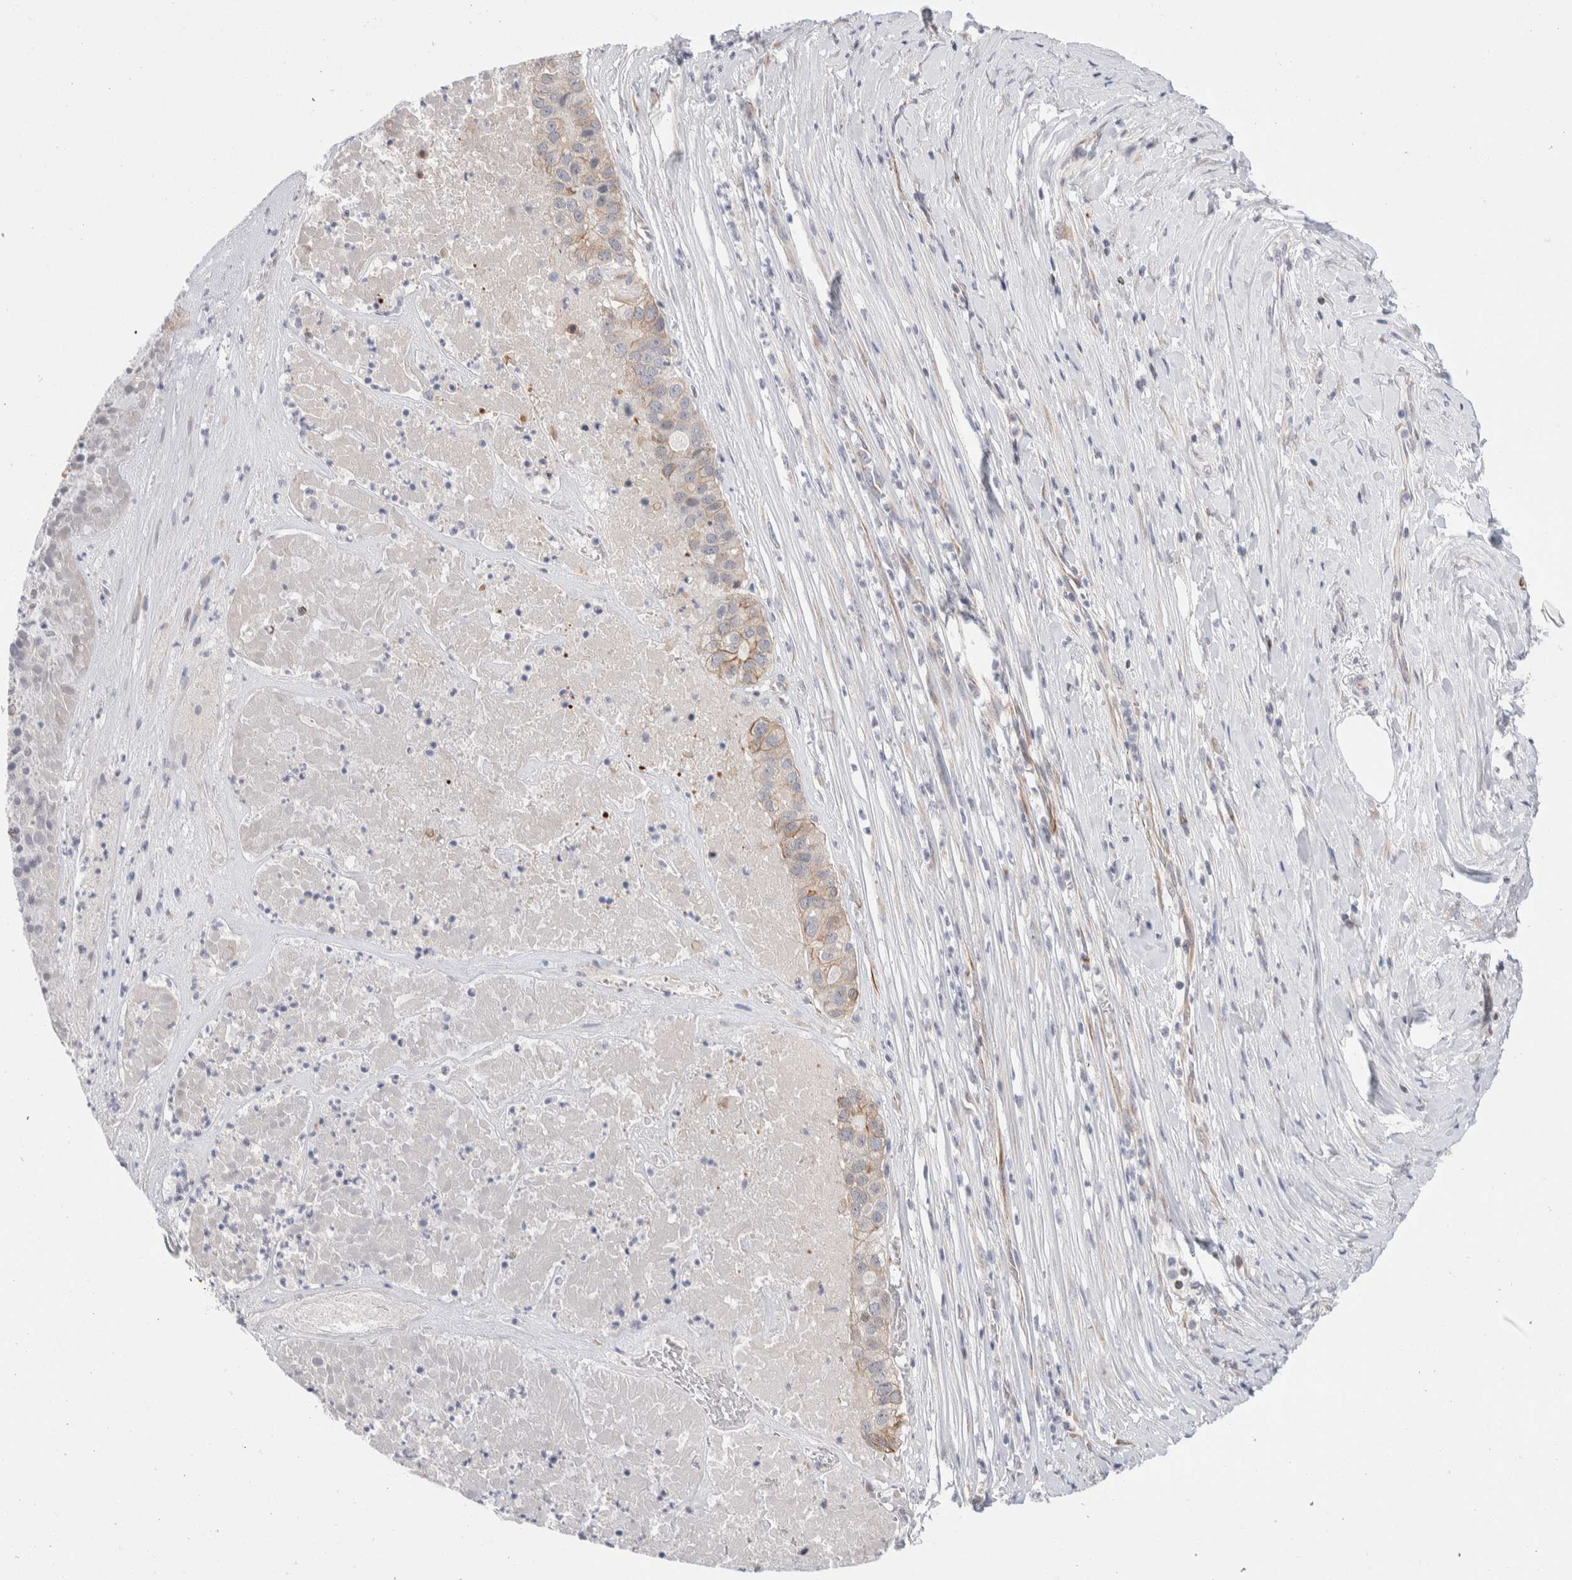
{"staining": {"intensity": "weak", "quantity": "25%-75%", "location": "cytoplasmic/membranous"}, "tissue": "pancreatic cancer", "cell_type": "Tumor cells", "image_type": "cancer", "snomed": [{"axis": "morphology", "description": "Adenocarcinoma, NOS"}, {"axis": "topography", "description": "Pancreas"}], "caption": "Pancreatic adenocarcinoma stained with DAB immunohistochemistry demonstrates low levels of weak cytoplasmic/membranous staining in about 25%-75% of tumor cells.", "gene": "C1orf112", "patient": {"sex": "male", "age": 50}}